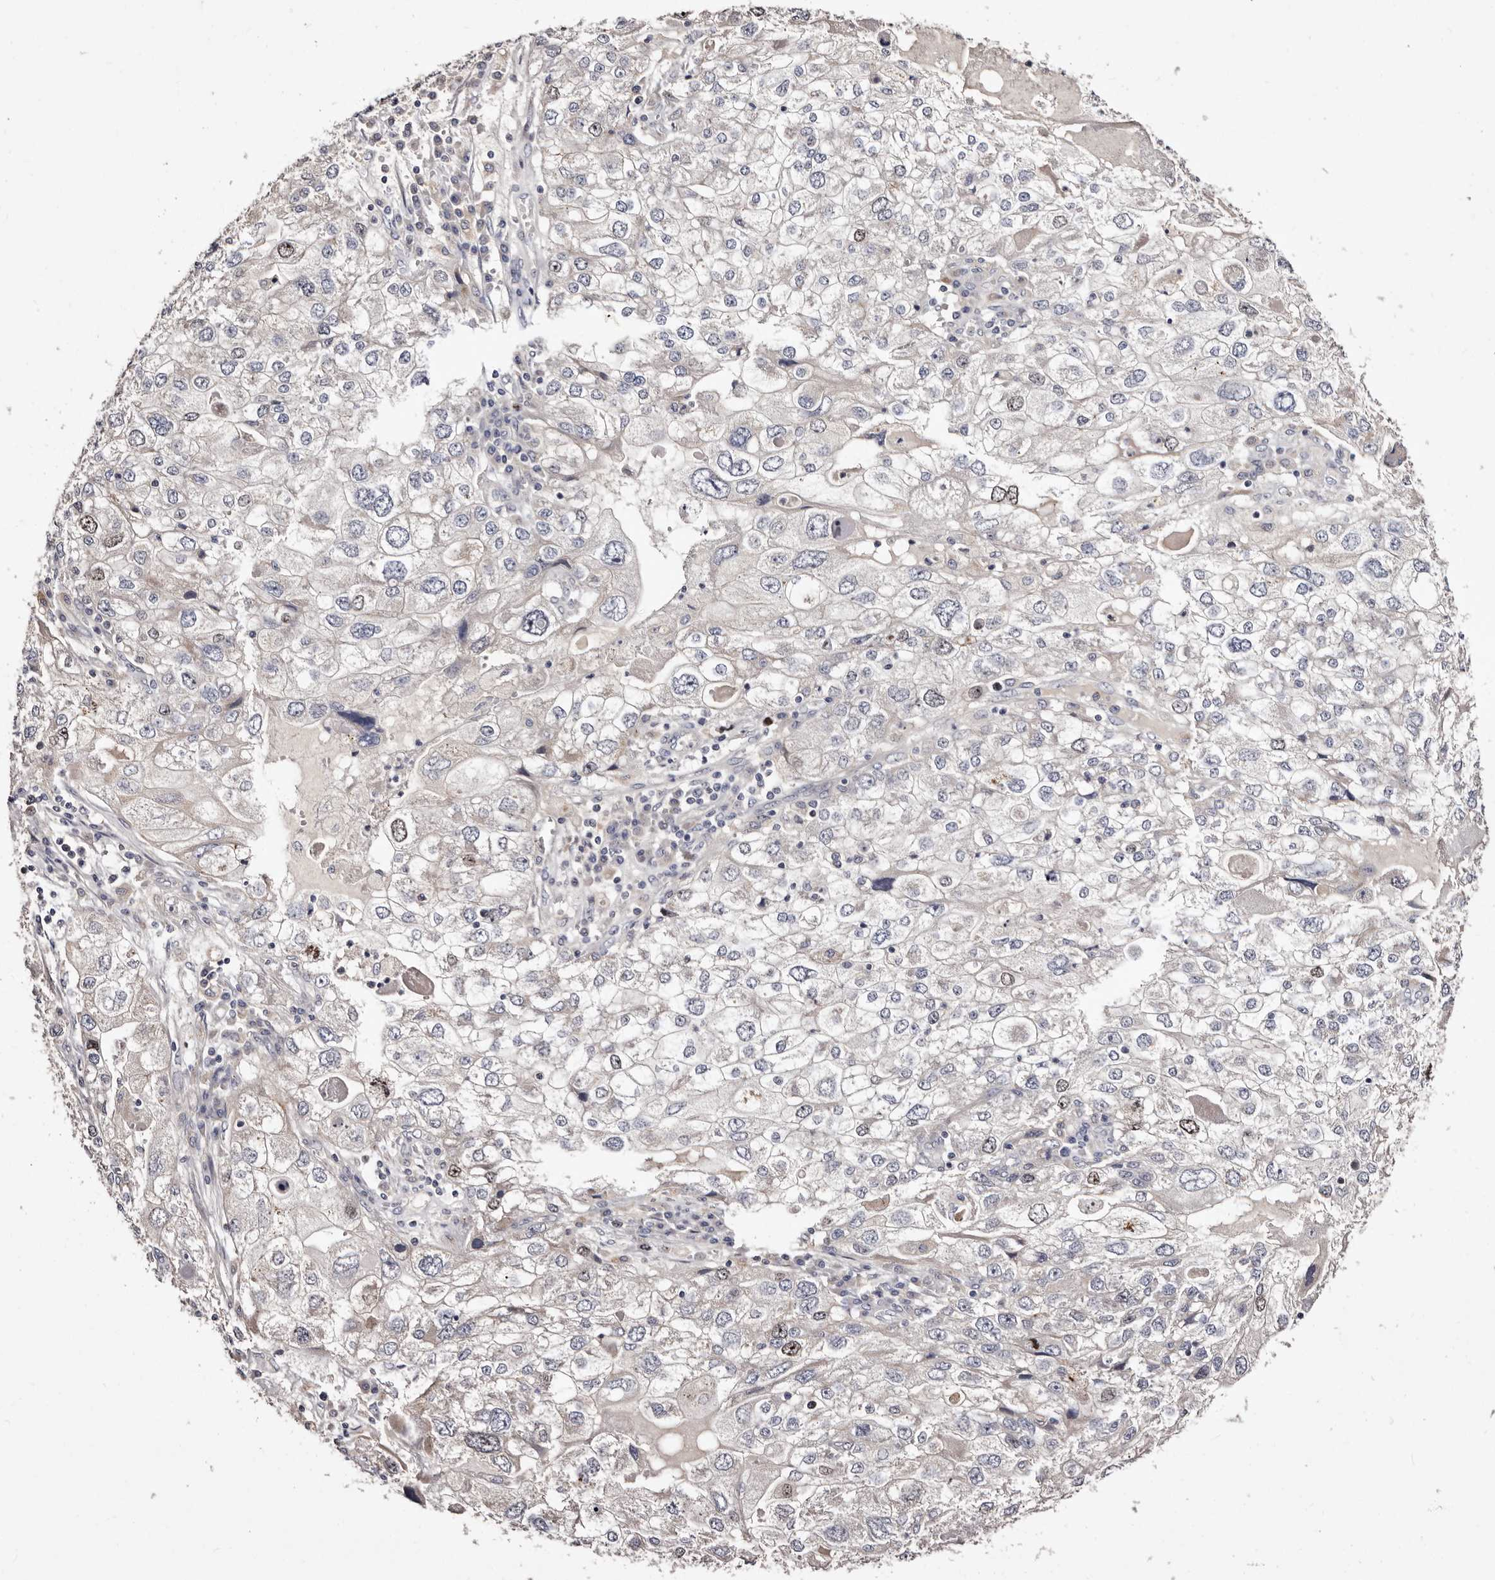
{"staining": {"intensity": "weak", "quantity": "<25%", "location": "nuclear"}, "tissue": "endometrial cancer", "cell_type": "Tumor cells", "image_type": "cancer", "snomed": [{"axis": "morphology", "description": "Adenocarcinoma, NOS"}, {"axis": "topography", "description": "Endometrium"}], "caption": "IHC of human adenocarcinoma (endometrial) shows no positivity in tumor cells. (Stains: DAB (3,3'-diaminobenzidine) immunohistochemistry with hematoxylin counter stain, Microscopy: brightfield microscopy at high magnification).", "gene": "CDCA8", "patient": {"sex": "female", "age": 49}}